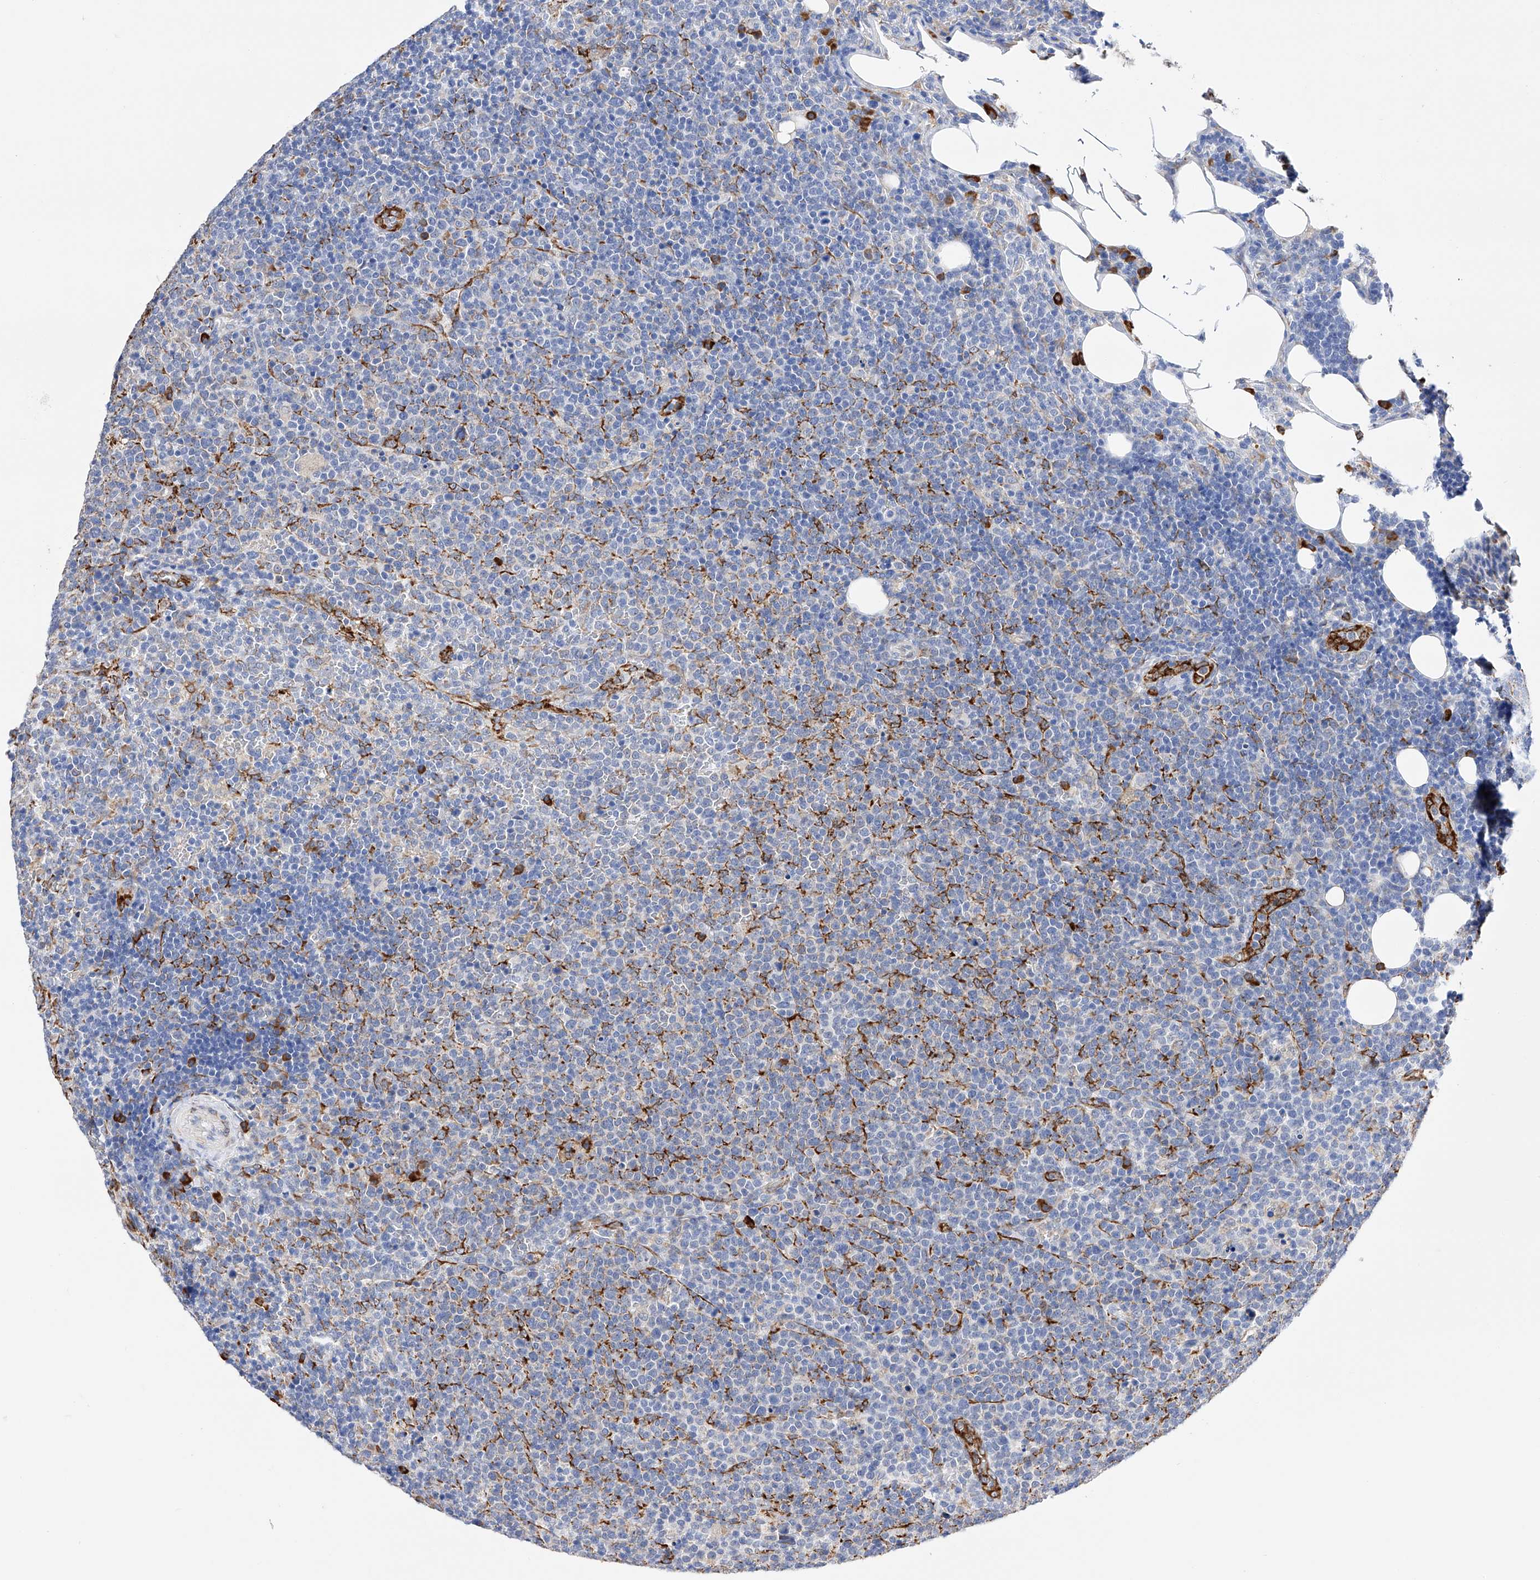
{"staining": {"intensity": "negative", "quantity": "none", "location": "none"}, "tissue": "lymphoma", "cell_type": "Tumor cells", "image_type": "cancer", "snomed": [{"axis": "morphology", "description": "Malignant lymphoma, non-Hodgkin's type, High grade"}, {"axis": "topography", "description": "Lymph node"}], "caption": "Immunohistochemistry of lymphoma shows no expression in tumor cells.", "gene": "PDIA5", "patient": {"sex": "male", "age": 61}}